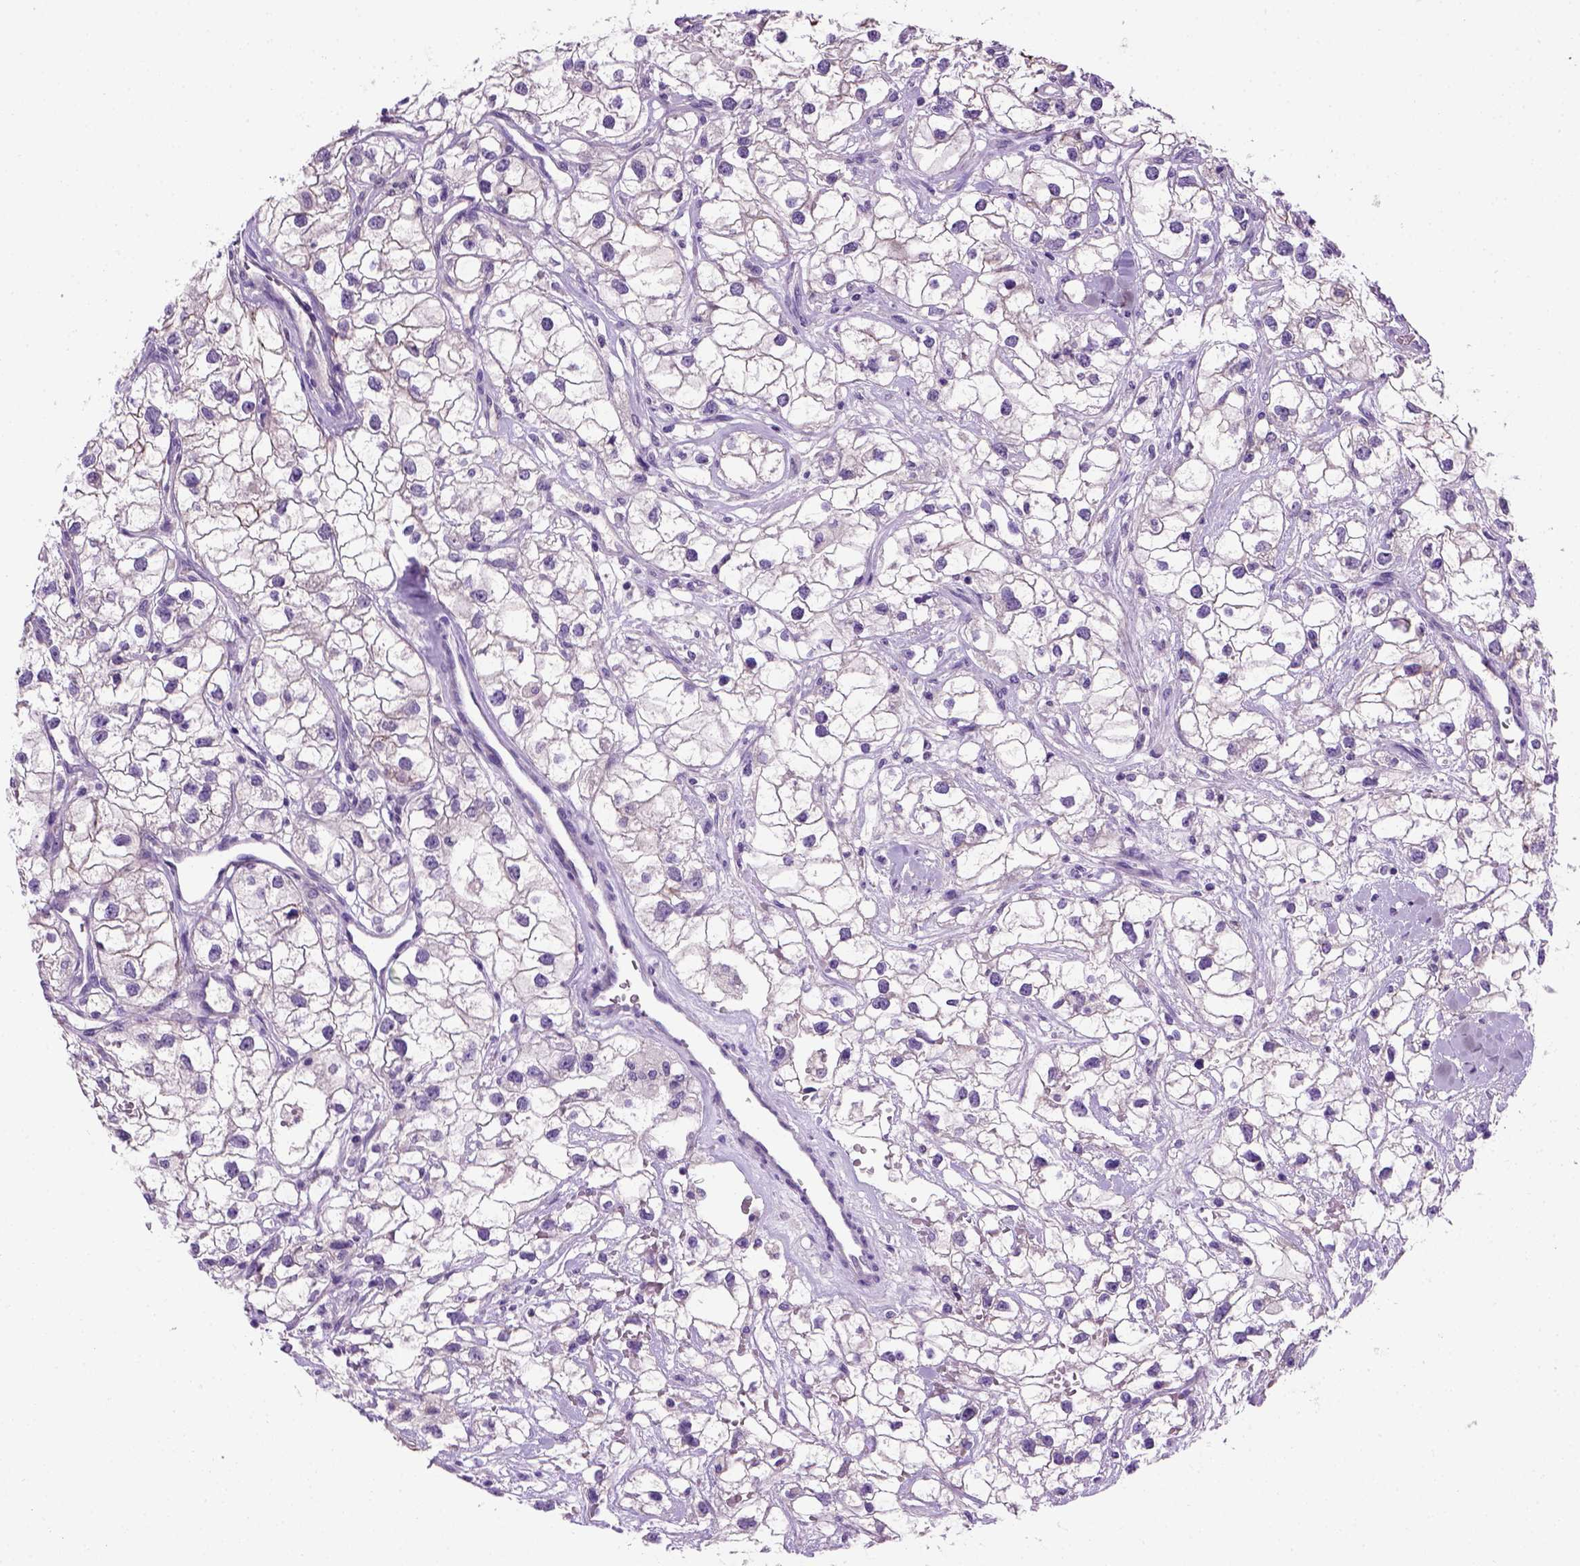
{"staining": {"intensity": "negative", "quantity": "none", "location": "none"}, "tissue": "renal cancer", "cell_type": "Tumor cells", "image_type": "cancer", "snomed": [{"axis": "morphology", "description": "Adenocarcinoma, NOS"}, {"axis": "topography", "description": "Kidney"}], "caption": "Immunohistochemistry (IHC) of human renal cancer demonstrates no positivity in tumor cells.", "gene": "CDH1", "patient": {"sex": "male", "age": 59}}